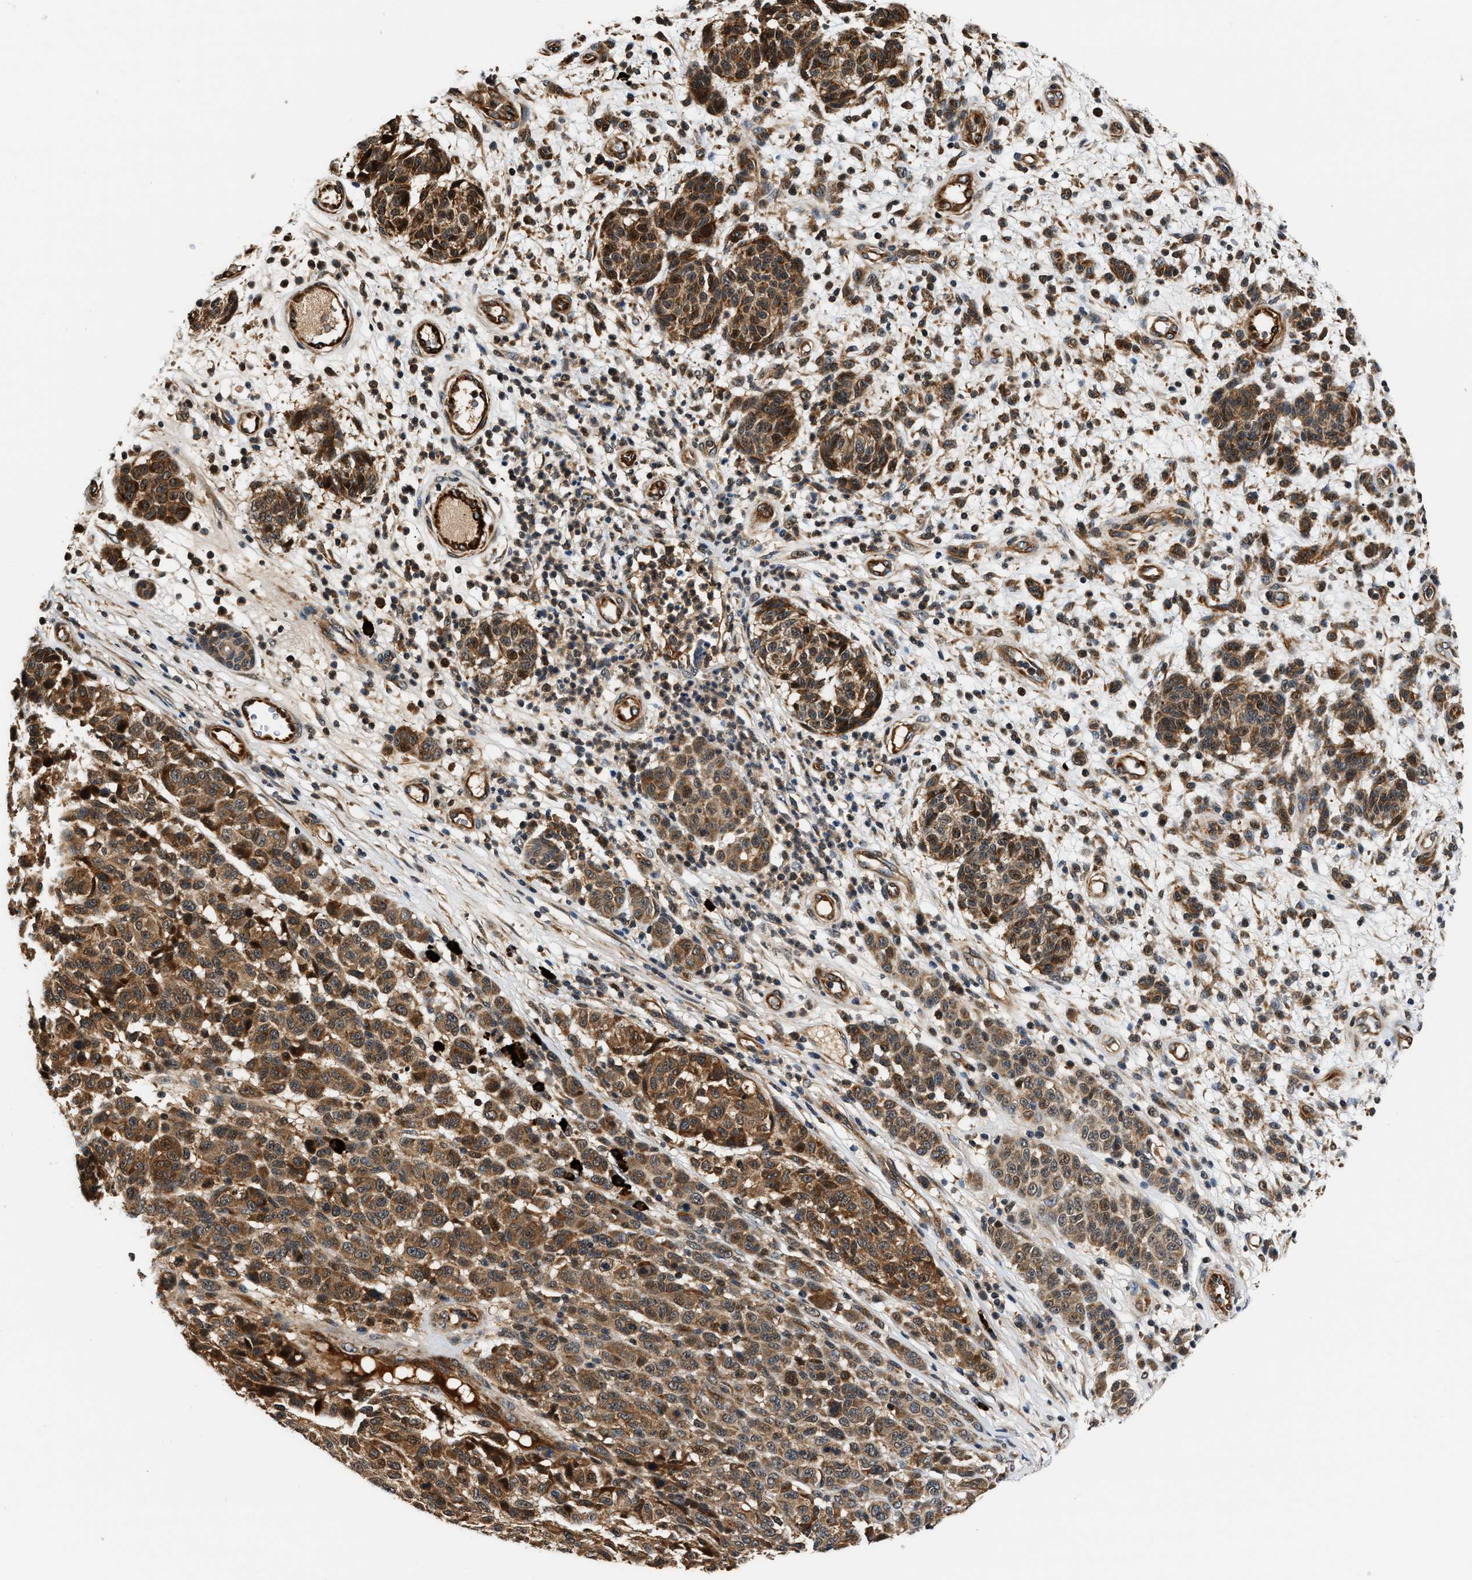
{"staining": {"intensity": "moderate", "quantity": ">75%", "location": "cytoplasmic/membranous"}, "tissue": "melanoma", "cell_type": "Tumor cells", "image_type": "cancer", "snomed": [{"axis": "morphology", "description": "Malignant melanoma, NOS"}, {"axis": "topography", "description": "Skin"}], "caption": "Malignant melanoma tissue displays moderate cytoplasmic/membranous staining in about >75% of tumor cells Using DAB (3,3'-diaminobenzidine) (brown) and hematoxylin (blue) stains, captured at high magnification using brightfield microscopy.", "gene": "TUT7", "patient": {"sex": "male", "age": 59}}